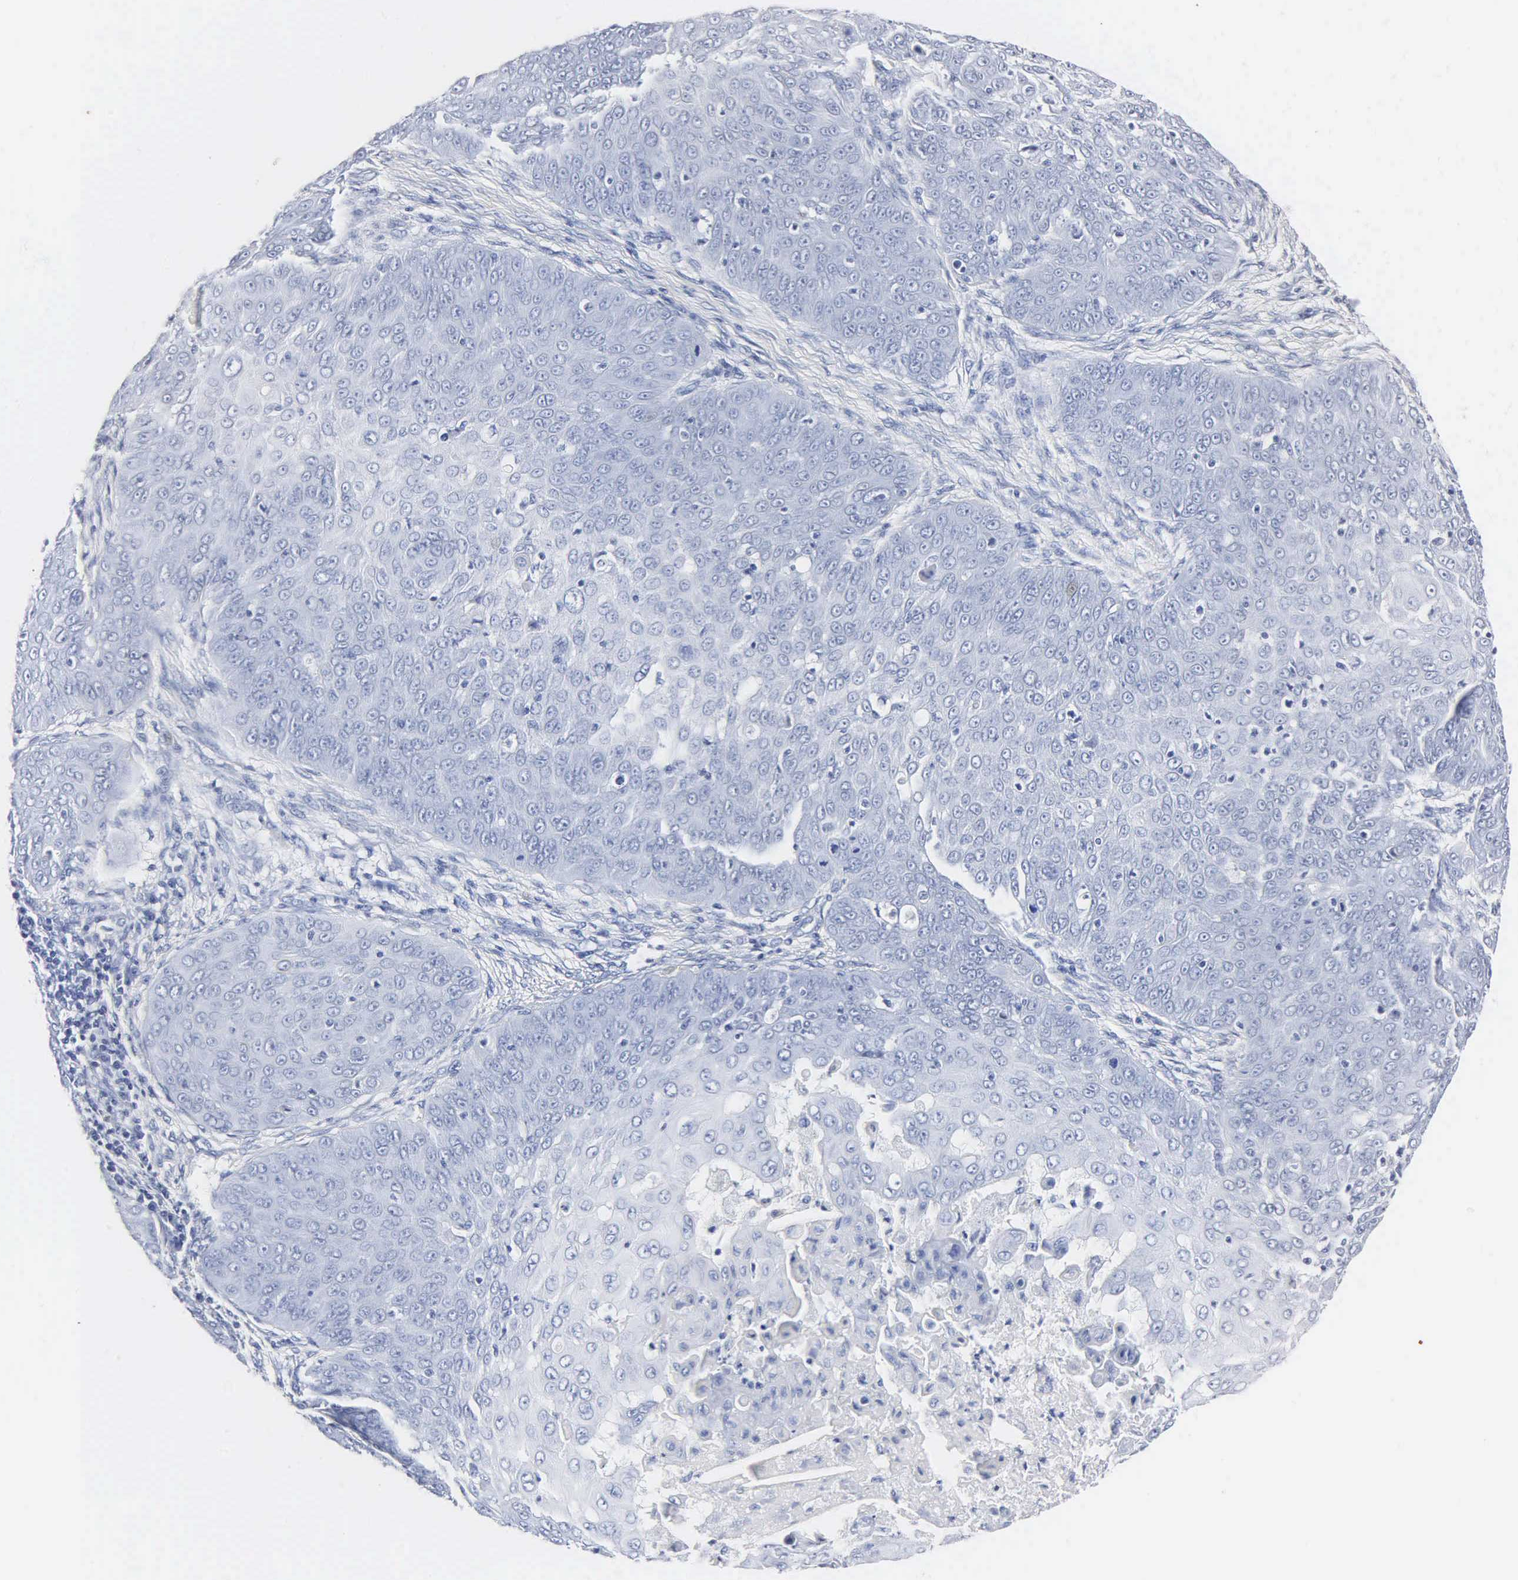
{"staining": {"intensity": "negative", "quantity": "none", "location": "none"}, "tissue": "skin cancer", "cell_type": "Tumor cells", "image_type": "cancer", "snomed": [{"axis": "morphology", "description": "Squamous cell carcinoma, NOS"}, {"axis": "topography", "description": "Skin"}], "caption": "IHC of human squamous cell carcinoma (skin) shows no staining in tumor cells. Nuclei are stained in blue.", "gene": "MB", "patient": {"sex": "male", "age": 82}}